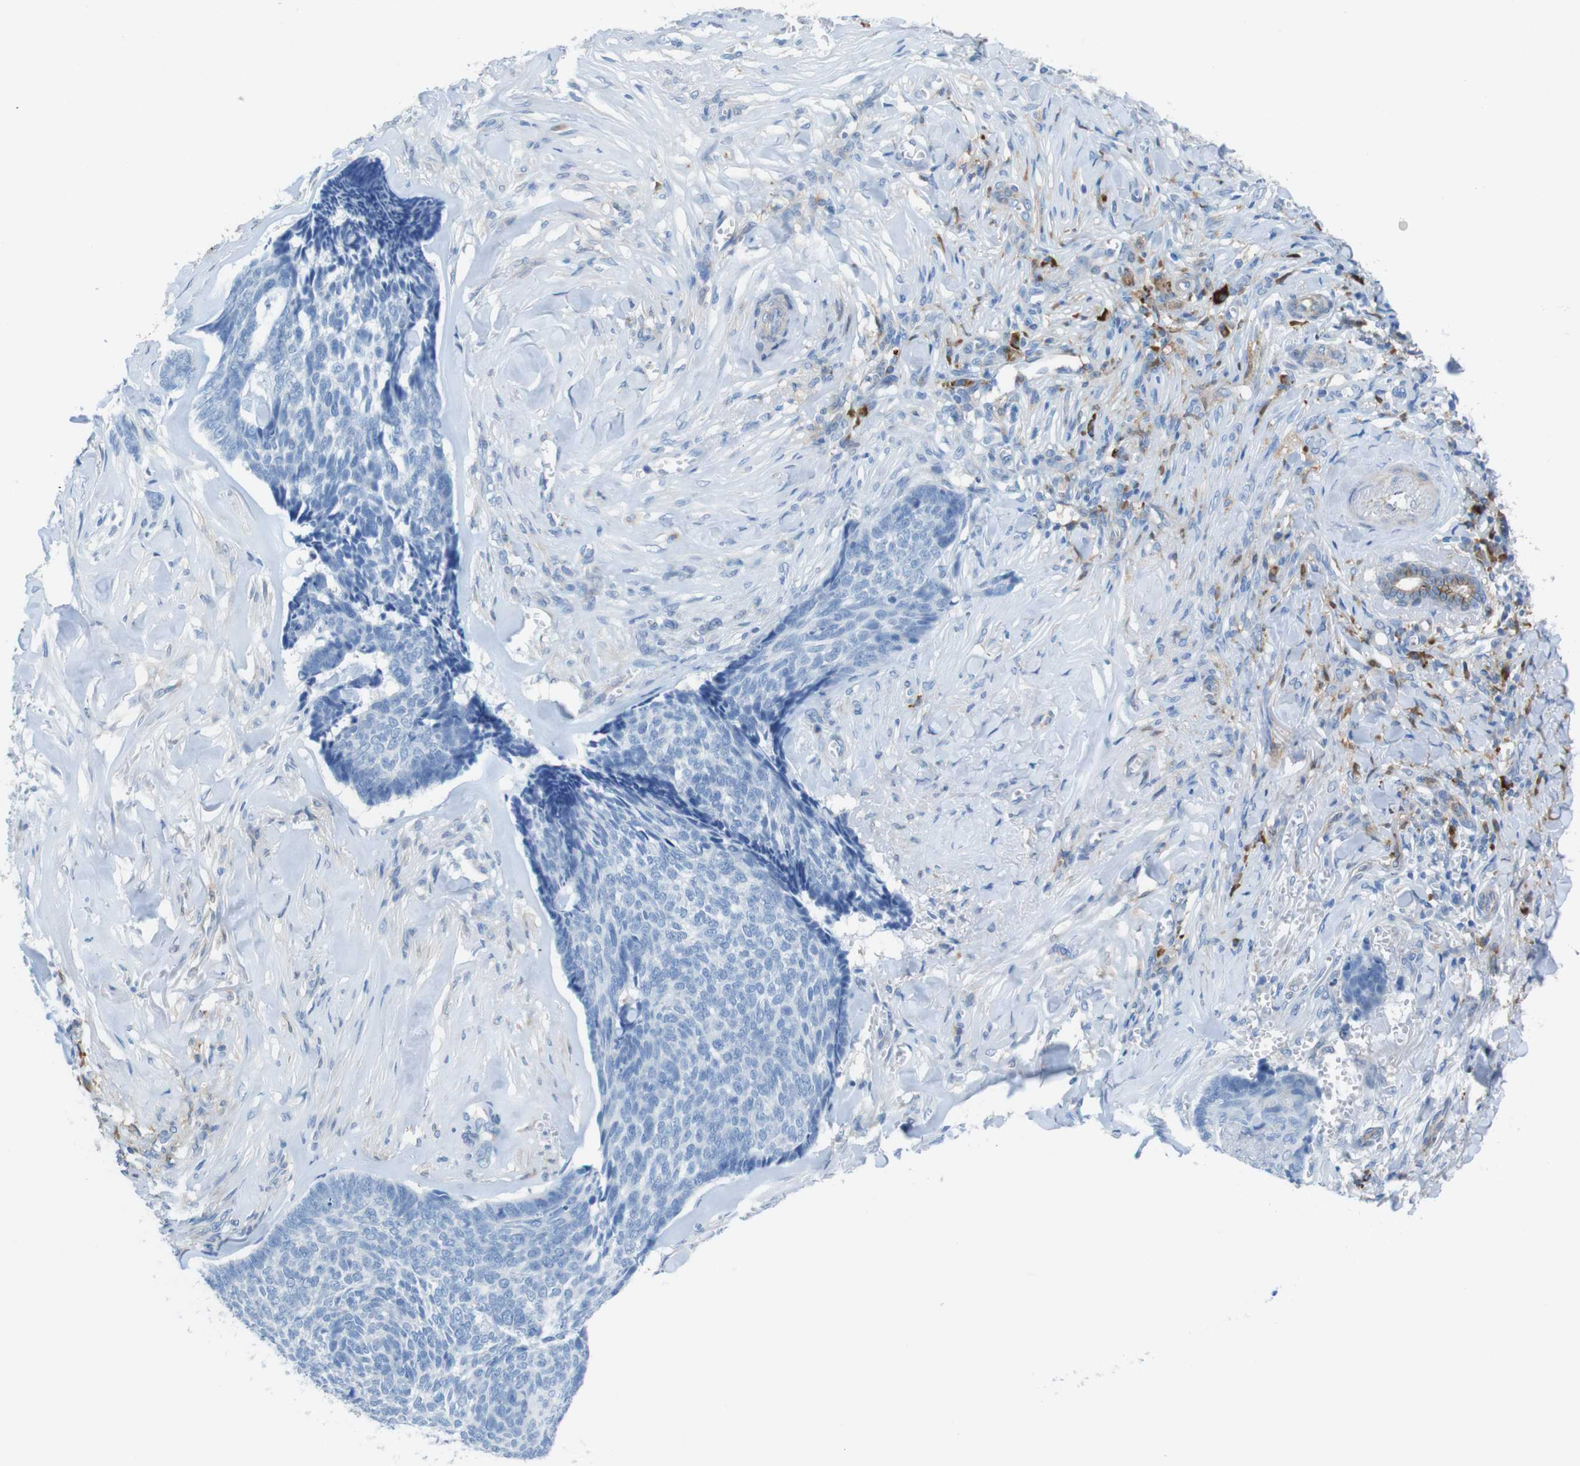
{"staining": {"intensity": "negative", "quantity": "none", "location": "none"}, "tissue": "skin cancer", "cell_type": "Tumor cells", "image_type": "cancer", "snomed": [{"axis": "morphology", "description": "Basal cell carcinoma"}, {"axis": "topography", "description": "Skin"}], "caption": "A micrograph of human skin basal cell carcinoma is negative for staining in tumor cells. (DAB (3,3'-diaminobenzidine) immunohistochemistry with hematoxylin counter stain).", "gene": "CLMN", "patient": {"sex": "male", "age": 84}}